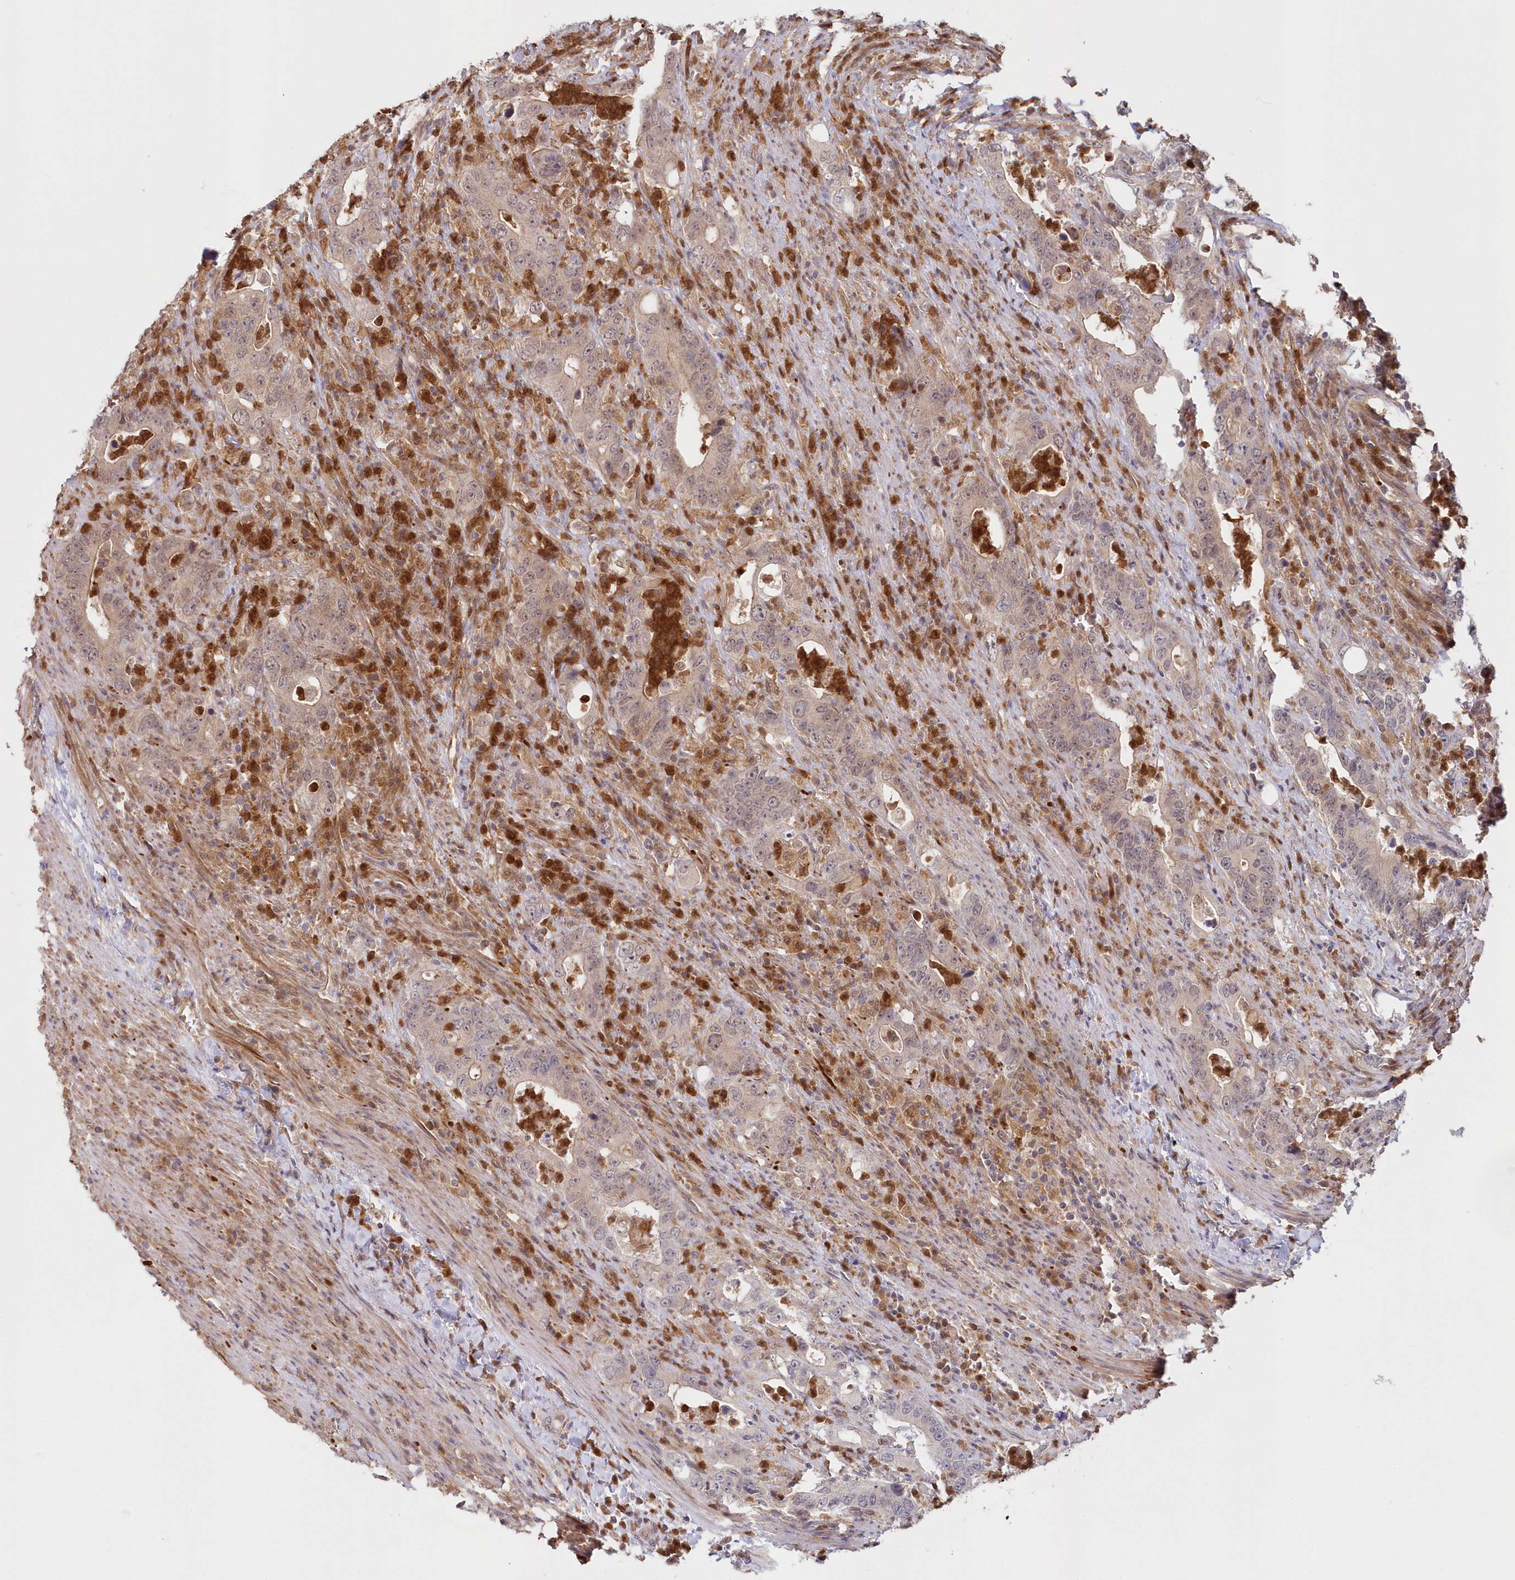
{"staining": {"intensity": "weak", "quantity": "<25%", "location": "cytoplasmic/membranous"}, "tissue": "colorectal cancer", "cell_type": "Tumor cells", "image_type": "cancer", "snomed": [{"axis": "morphology", "description": "Adenocarcinoma, NOS"}, {"axis": "topography", "description": "Colon"}], "caption": "There is no significant expression in tumor cells of colorectal cancer (adenocarcinoma).", "gene": "GBE1", "patient": {"sex": "female", "age": 75}}